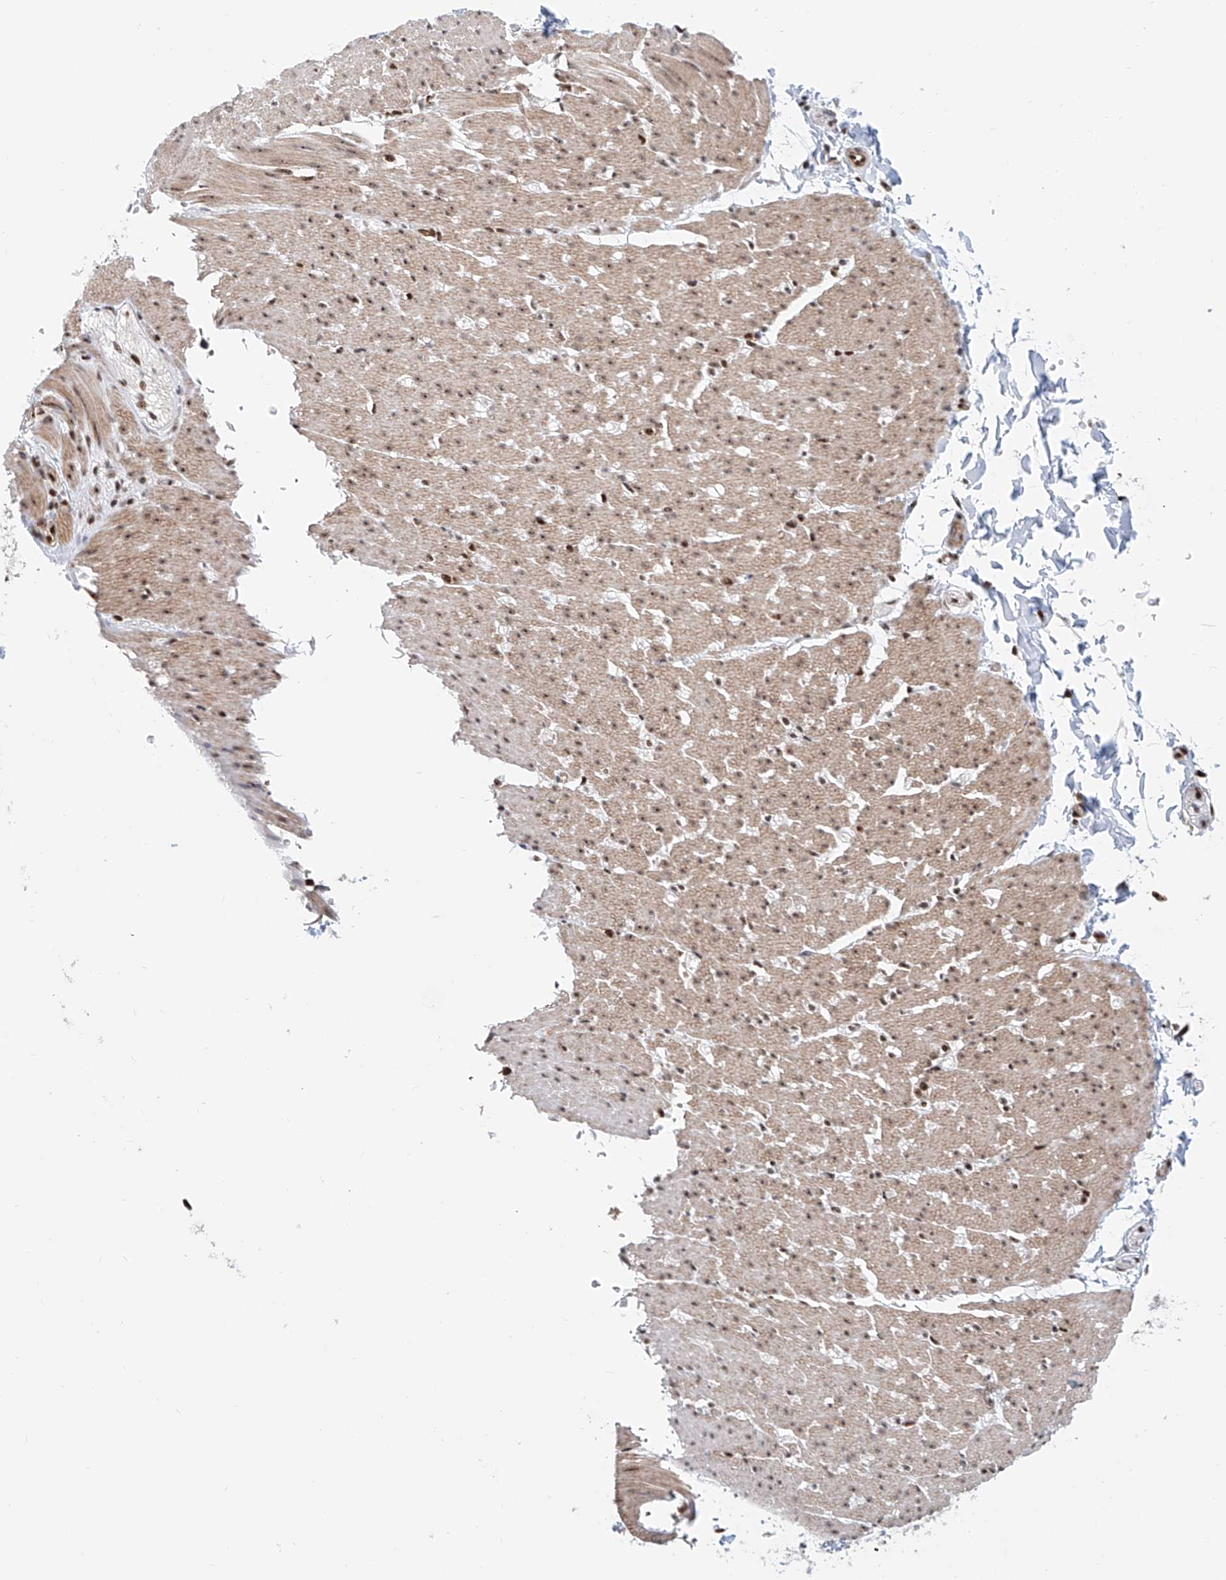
{"staining": {"intensity": "moderate", "quantity": ">75%", "location": "cytoplasmic/membranous,nuclear"}, "tissue": "smooth muscle", "cell_type": "Smooth muscle cells", "image_type": "normal", "snomed": [{"axis": "morphology", "description": "Normal tissue, NOS"}, {"axis": "morphology", "description": "Adenocarcinoma, NOS"}, {"axis": "topography", "description": "Colon"}, {"axis": "topography", "description": "Peripheral nerve tissue"}], "caption": "Immunohistochemistry staining of benign smooth muscle, which shows medium levels of moderate cytoplasmic/membranous,nuclear positivity in approximately >75% of smooth muscle cells indicating moderate cytoplasmic/membranous,nuclear protein staining. The staining was performed using DAB (brown) for protein detection and nuclei were counterstained in hematoxylin (blue).", "gene": "PRUNE2", "patient": {"sex": "male", "age": 14}}